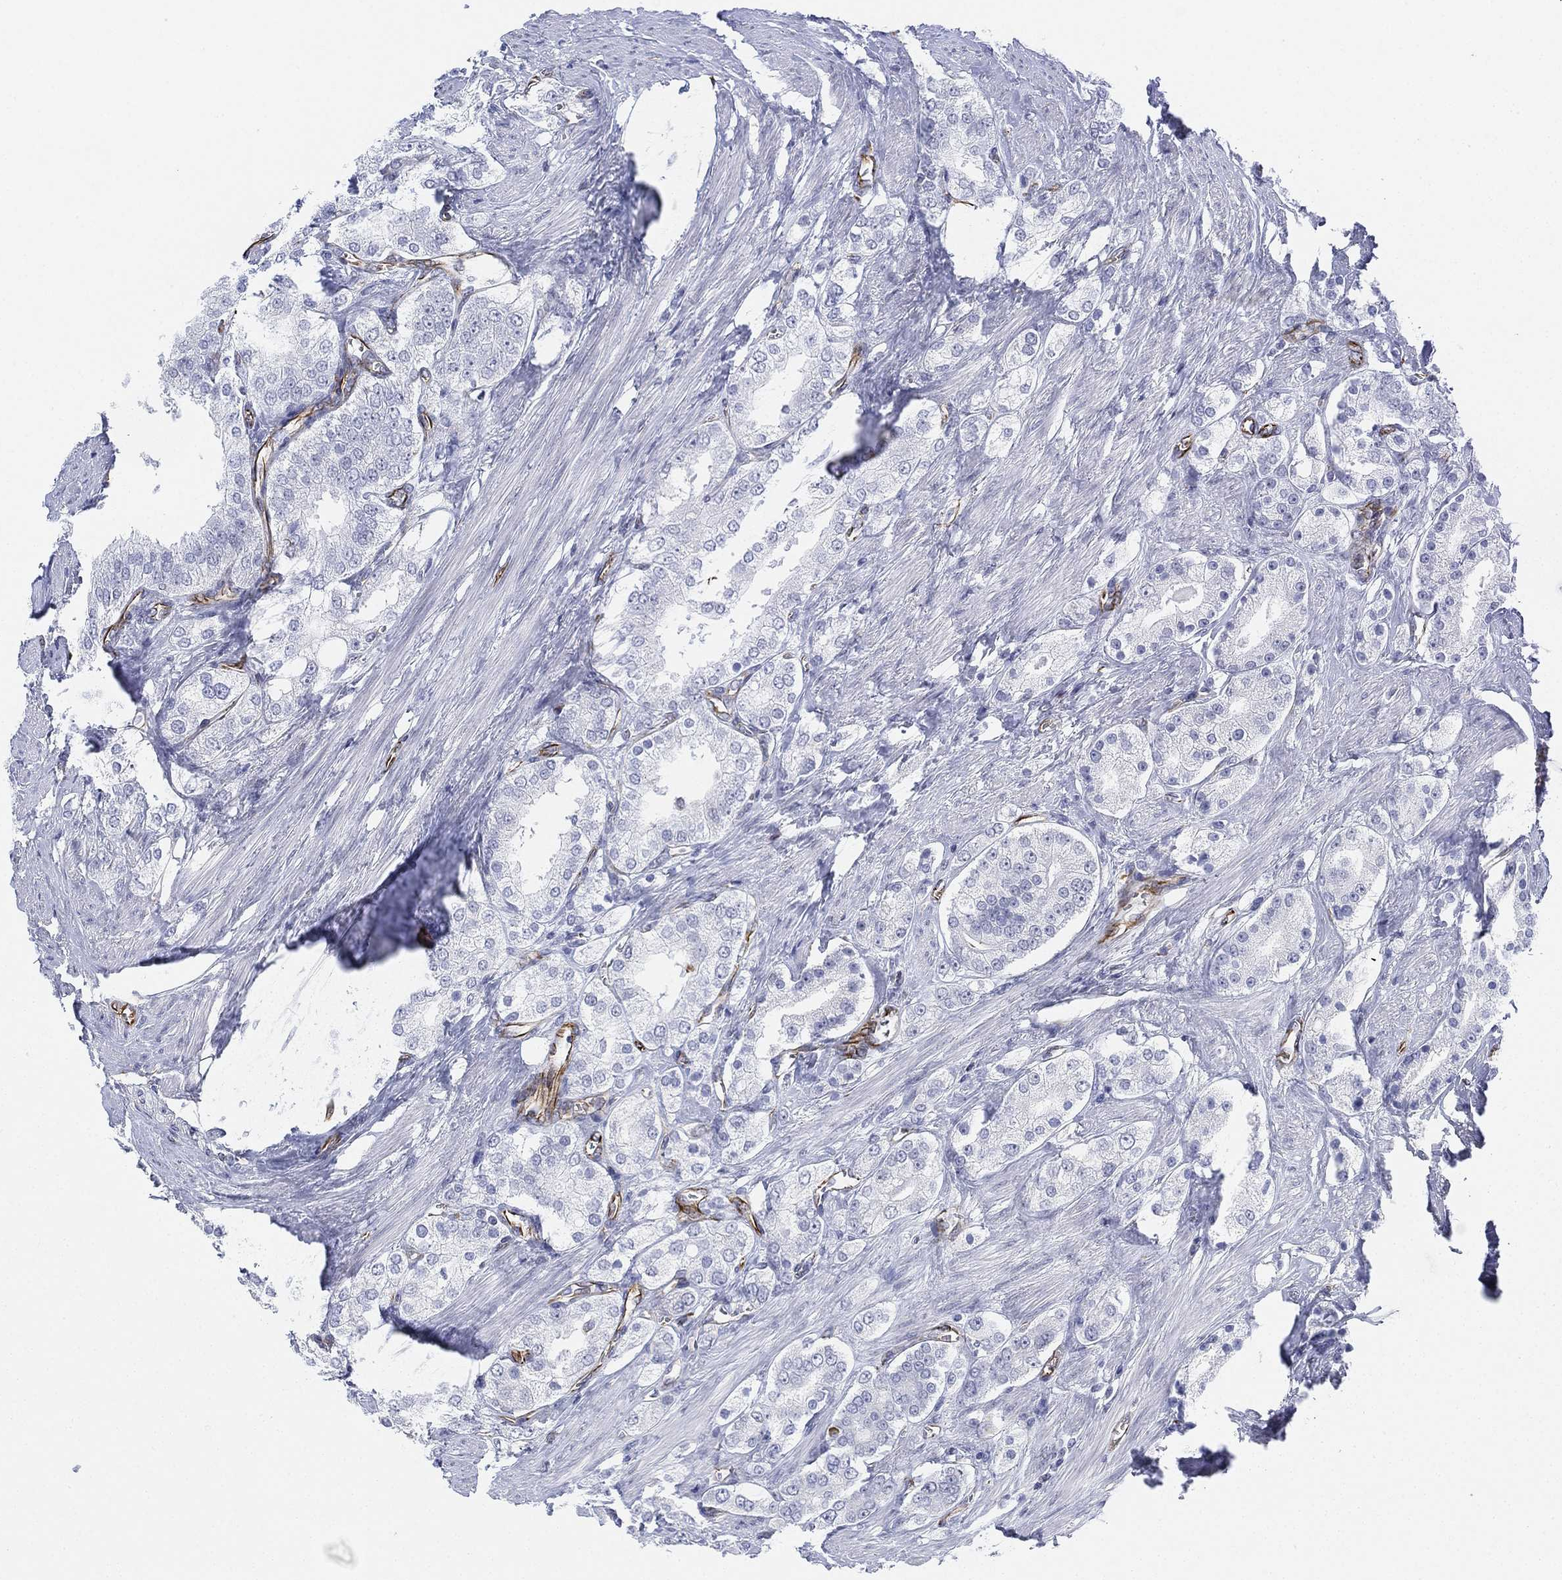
{"staining": {"intensity": "negative", "quantity": "none", "location": "none"}, "tissue": "prostate cancer", "cell_type": "Tumor cells", "image_type": "cancer", "snomed": [{"axis": "morphology", "description": "Adenocarcinoma, NOS"}, {"axis": "topography", "description": "Prostate and seminal vesicle, NOS"}, {"axis": "topography", "description": "Prostate"}], "caption": "A high-resolution micrograph shows immunohistochemistry staining of adenocarcinoma (prostate), which demonstrates no significant expression in tumor cells.", "gene": "PSKH2", "patient": {"sex": "male", "age": 67}}